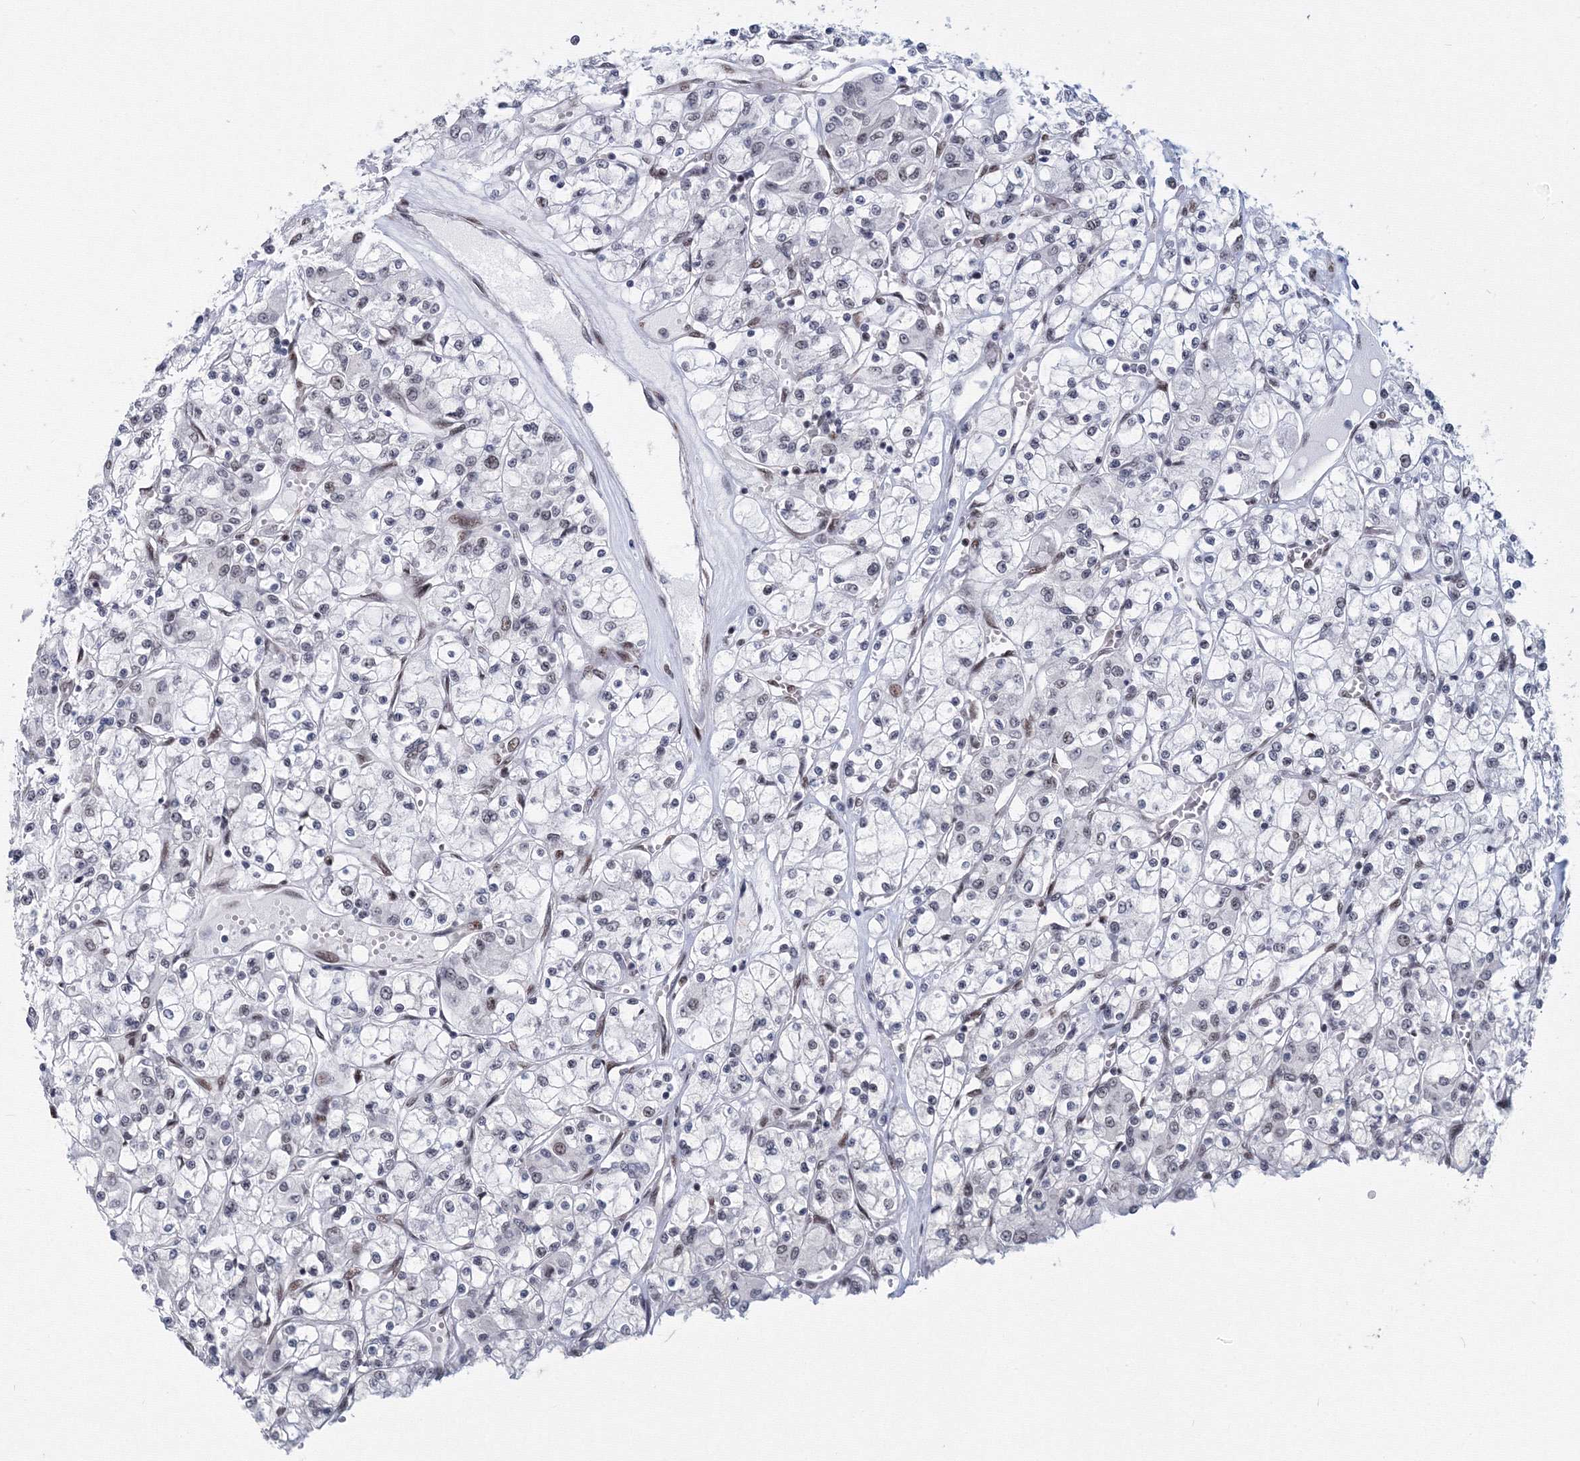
{"staining": {"intensity": "weak", "quantity": "25%-75%", "location": "nuclear"}, "tissue": "renal cancer", "cell_type": "Tumor cells", "image_type": "cancer", "snomed": [{"axis": "morphology", "description": "Adenocarcinoma, NOS"}, {"axis": "topography", "description": "Kidney"}], "caption": "Renal cancer stained with a brown dye reveals weak nuclear positive staining in about 25%-75% of tumor cells.", "gene": "SF3B6", "patient": {"sex": "female", "age": 59}}